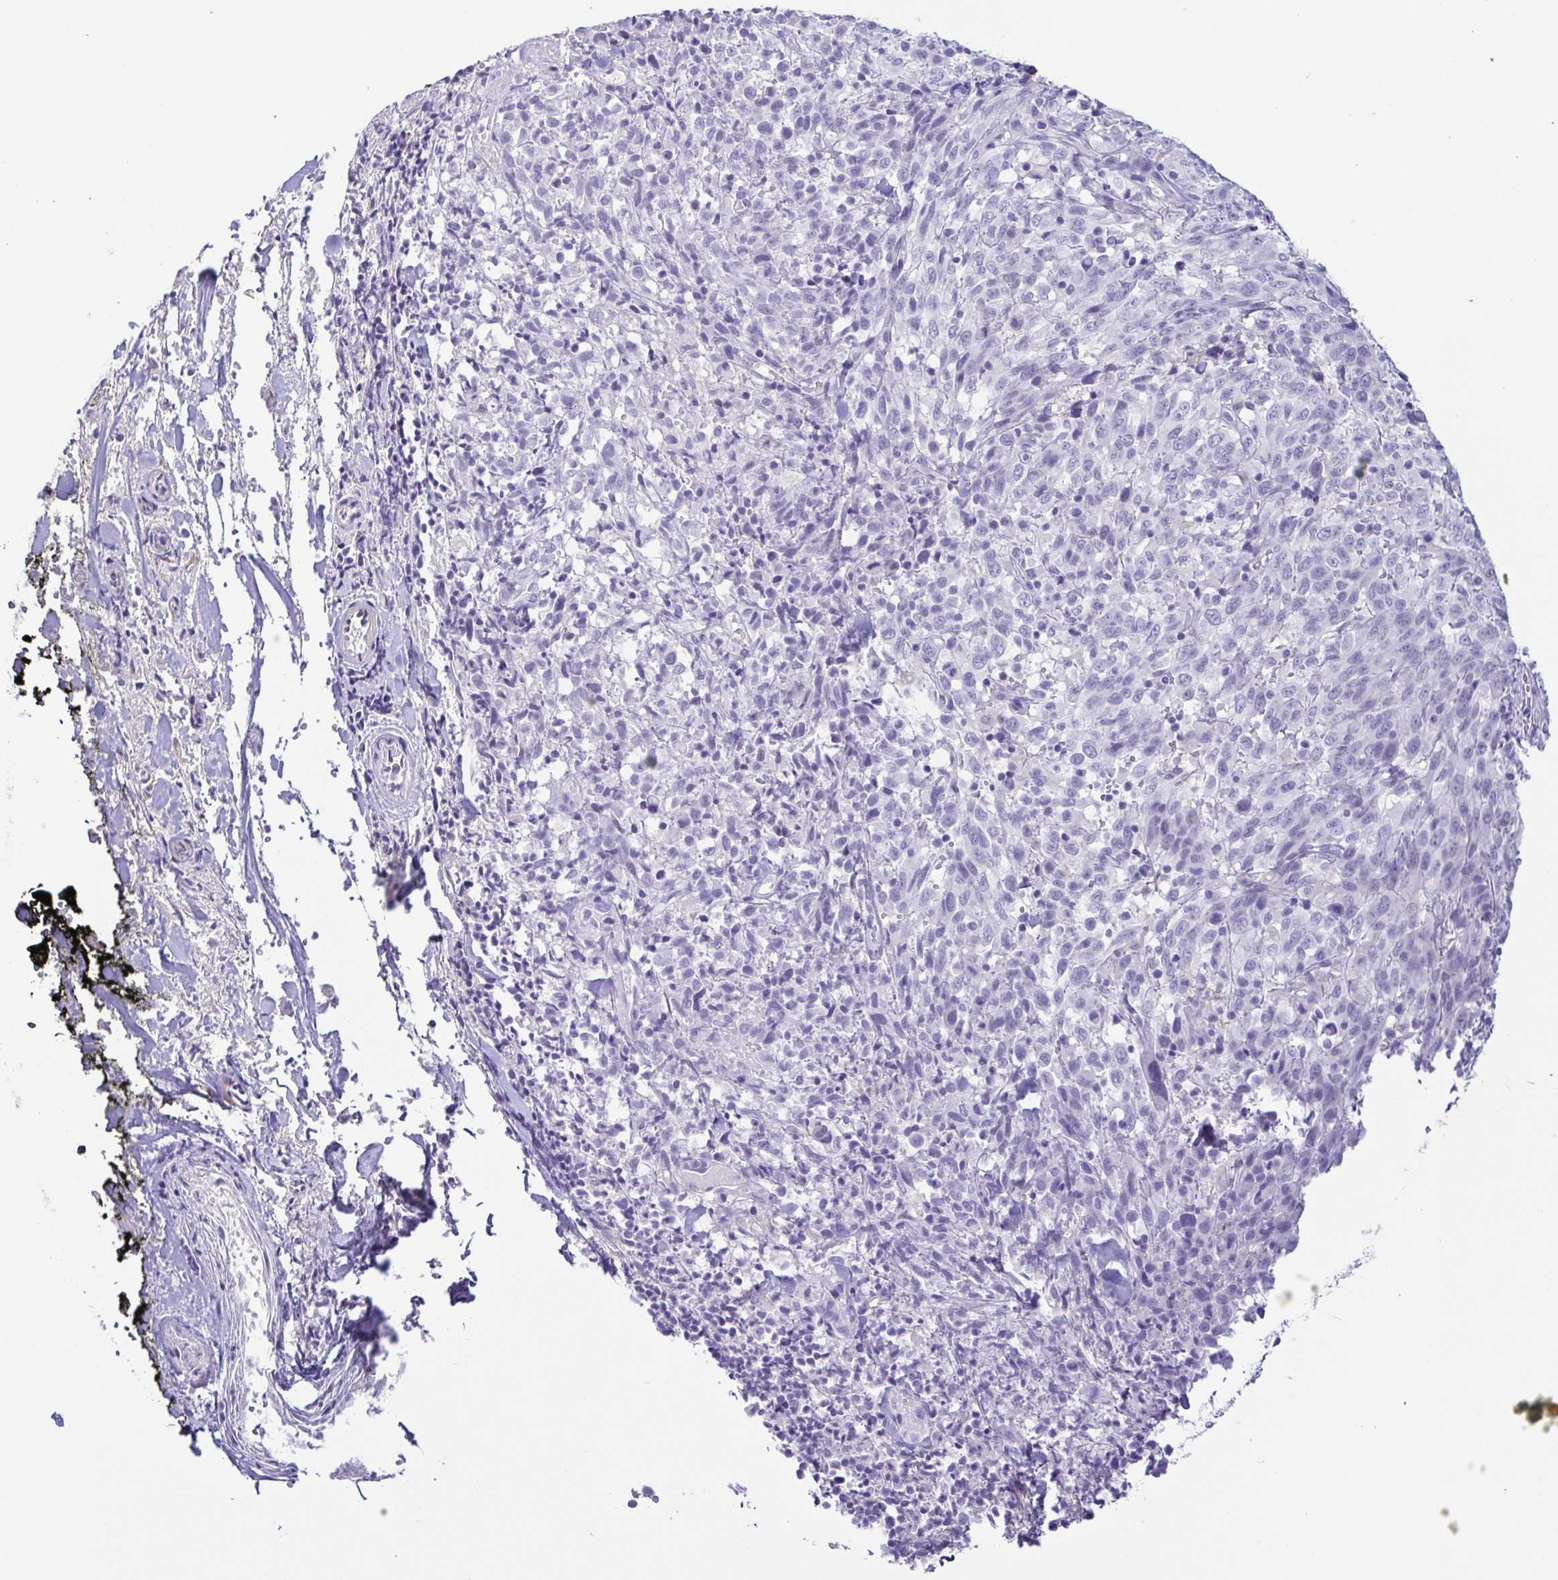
{"staining": {"intensity": "negative", "quantity": "none", "location": "none"}, "tissue": "melanoma", "cell_type": "Tumor cells", "image_type": "cancer", "snomed": [{"axis": "morphology", "description": "Malignant melanoma, NOS"}, {"axis": "topography", "description": "Skin"}], "caption": "High magnification brightfield microscopy of malignant melanoma stained with DAB (3,3'-diaminobenzidine) (brown) and counterstained with hematoxylin (blue): tumor cells show no significant positivity.", "gene": "TERT", "patient": {"sex": "female", "age": 91}}